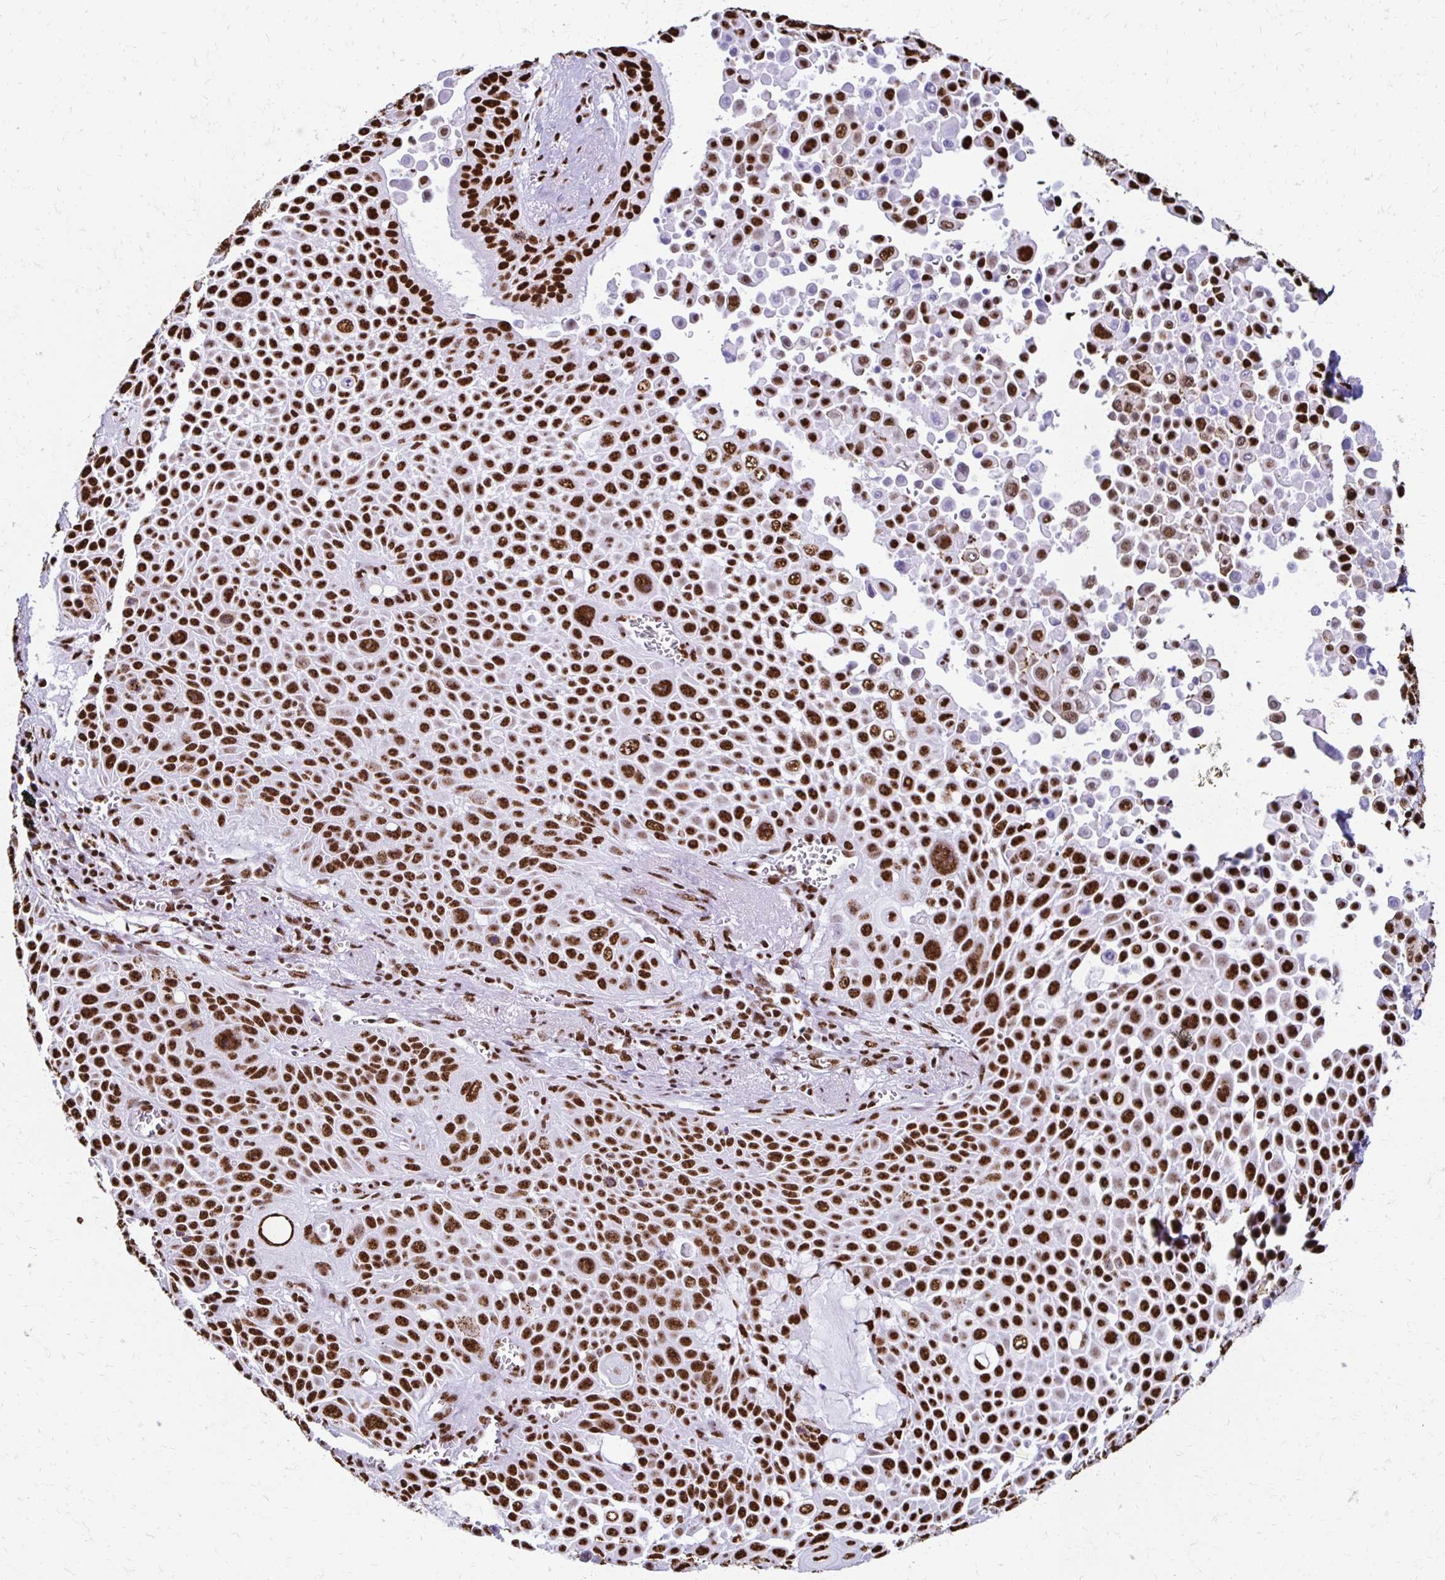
{"staining": {"intensity": "strong", "quantity": ">75%", "location": "nuclear"}, "tissue": "lung cancer", "cell_type": "Tumor cells", "image_type": "cancer", "snomed": [{"axis": "morphology", "description": "Squamous cell carcinoma, NOS"}, {"axis": "morphology", "description": "Squamous cell carcinoma, metastatic, NOS"}, {"axis": "topography", "description": "Lymph node"}, {"axis": "topography", "description": "Lung"}], "caption": "Strong nuclear positivity is appreciated in about >75% of tumor cells in lung cancer.", "gene": "NONO", "patient": {"sex": "female", "age": 62}}